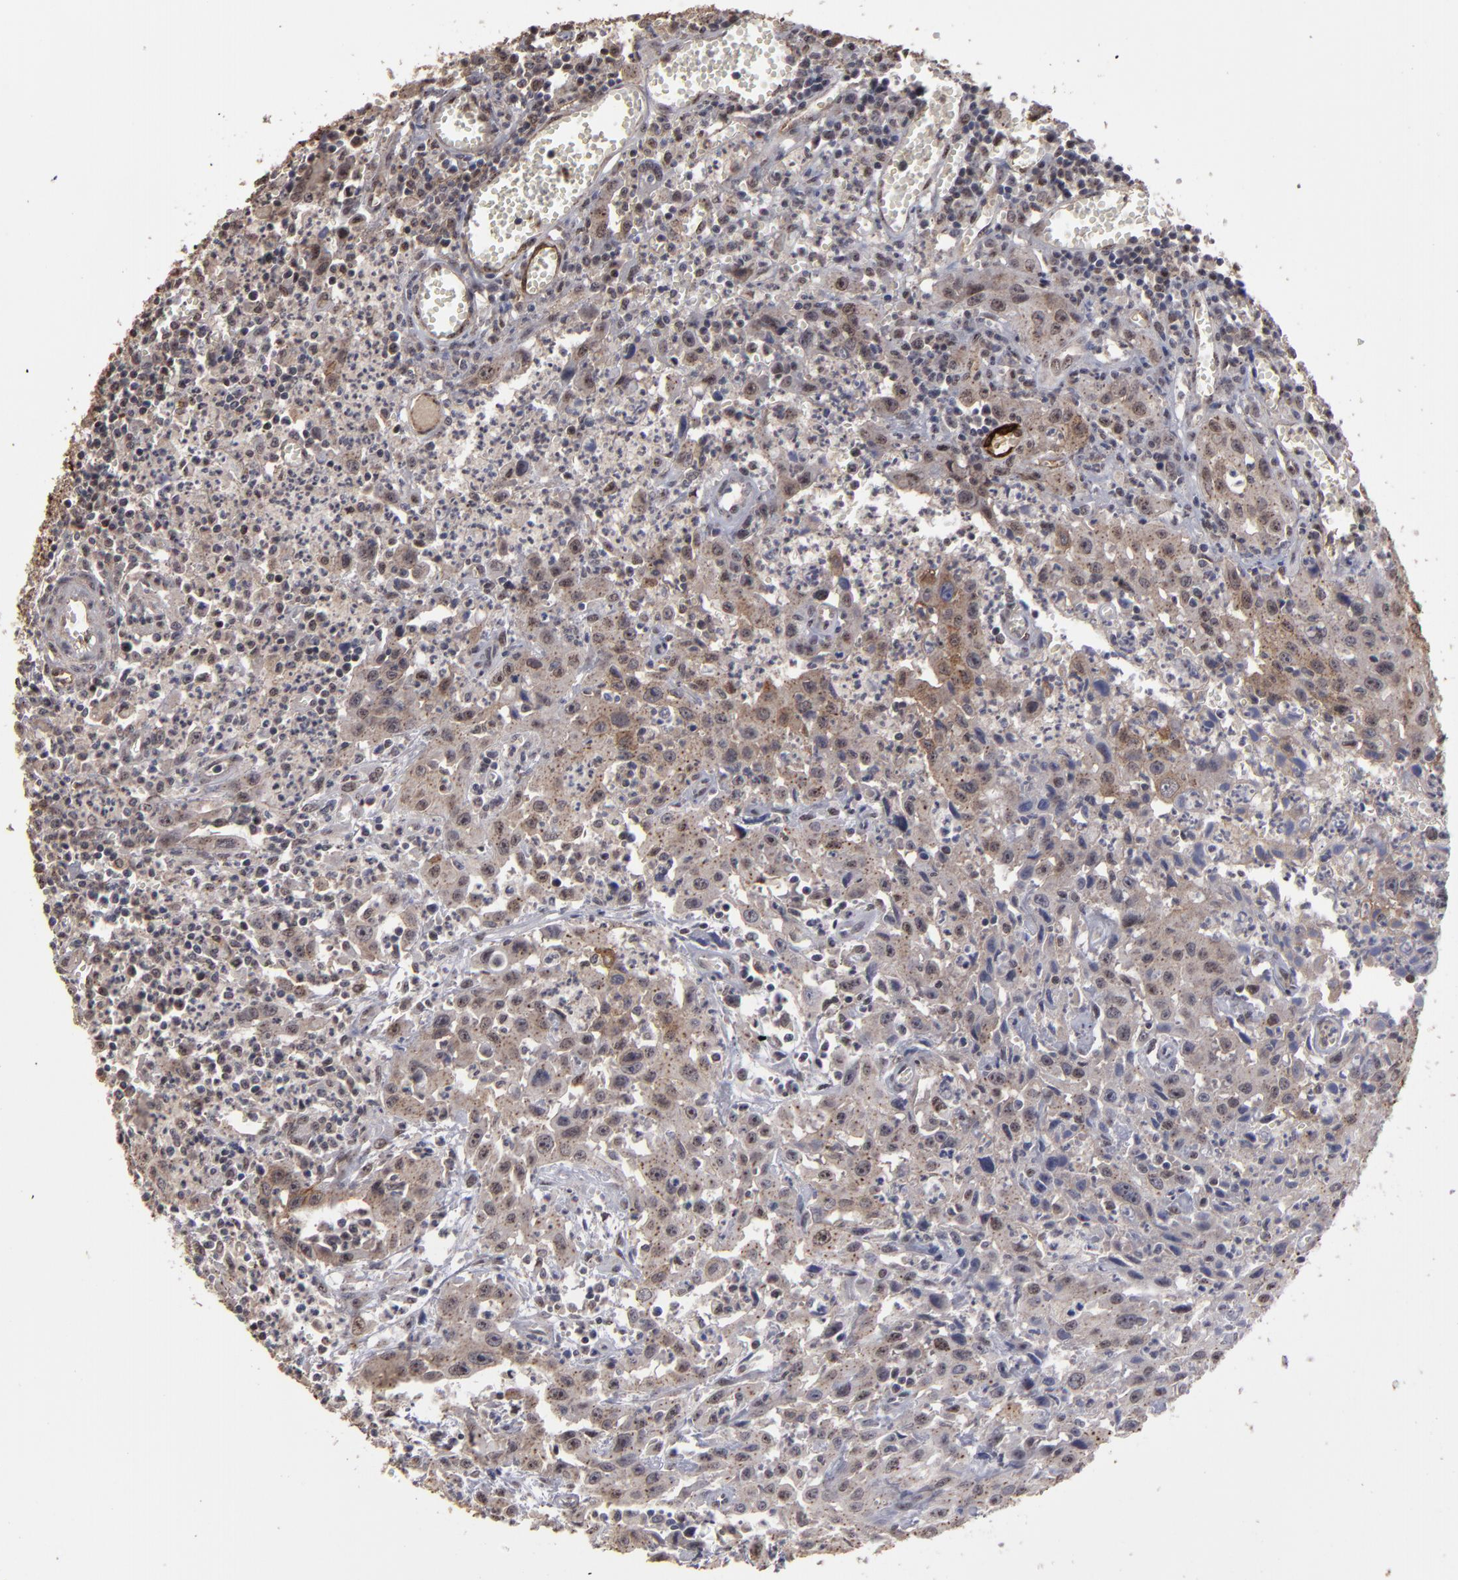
{"staining": {"intensity": "moderate", "quantity": ">75%", "location": "cytoplasmic/membranous"}, "tissue": "urothelial cancer", "cell_type": "Tumor cells", "image_type": "cancer", "snomed": [{"axis": "morphology", "description": "Urothelial carcinoma, High grade"}, {"axis": "topography", "description": "Urinary bladder"}], "caption": "Tumor cells exhibit medium levels of moderate cytoplasmic/membranous expression in about >75% of cells in human urothelial cancer.", "gene": "CD55", "patient": {"sex": "male", "age": 66}}